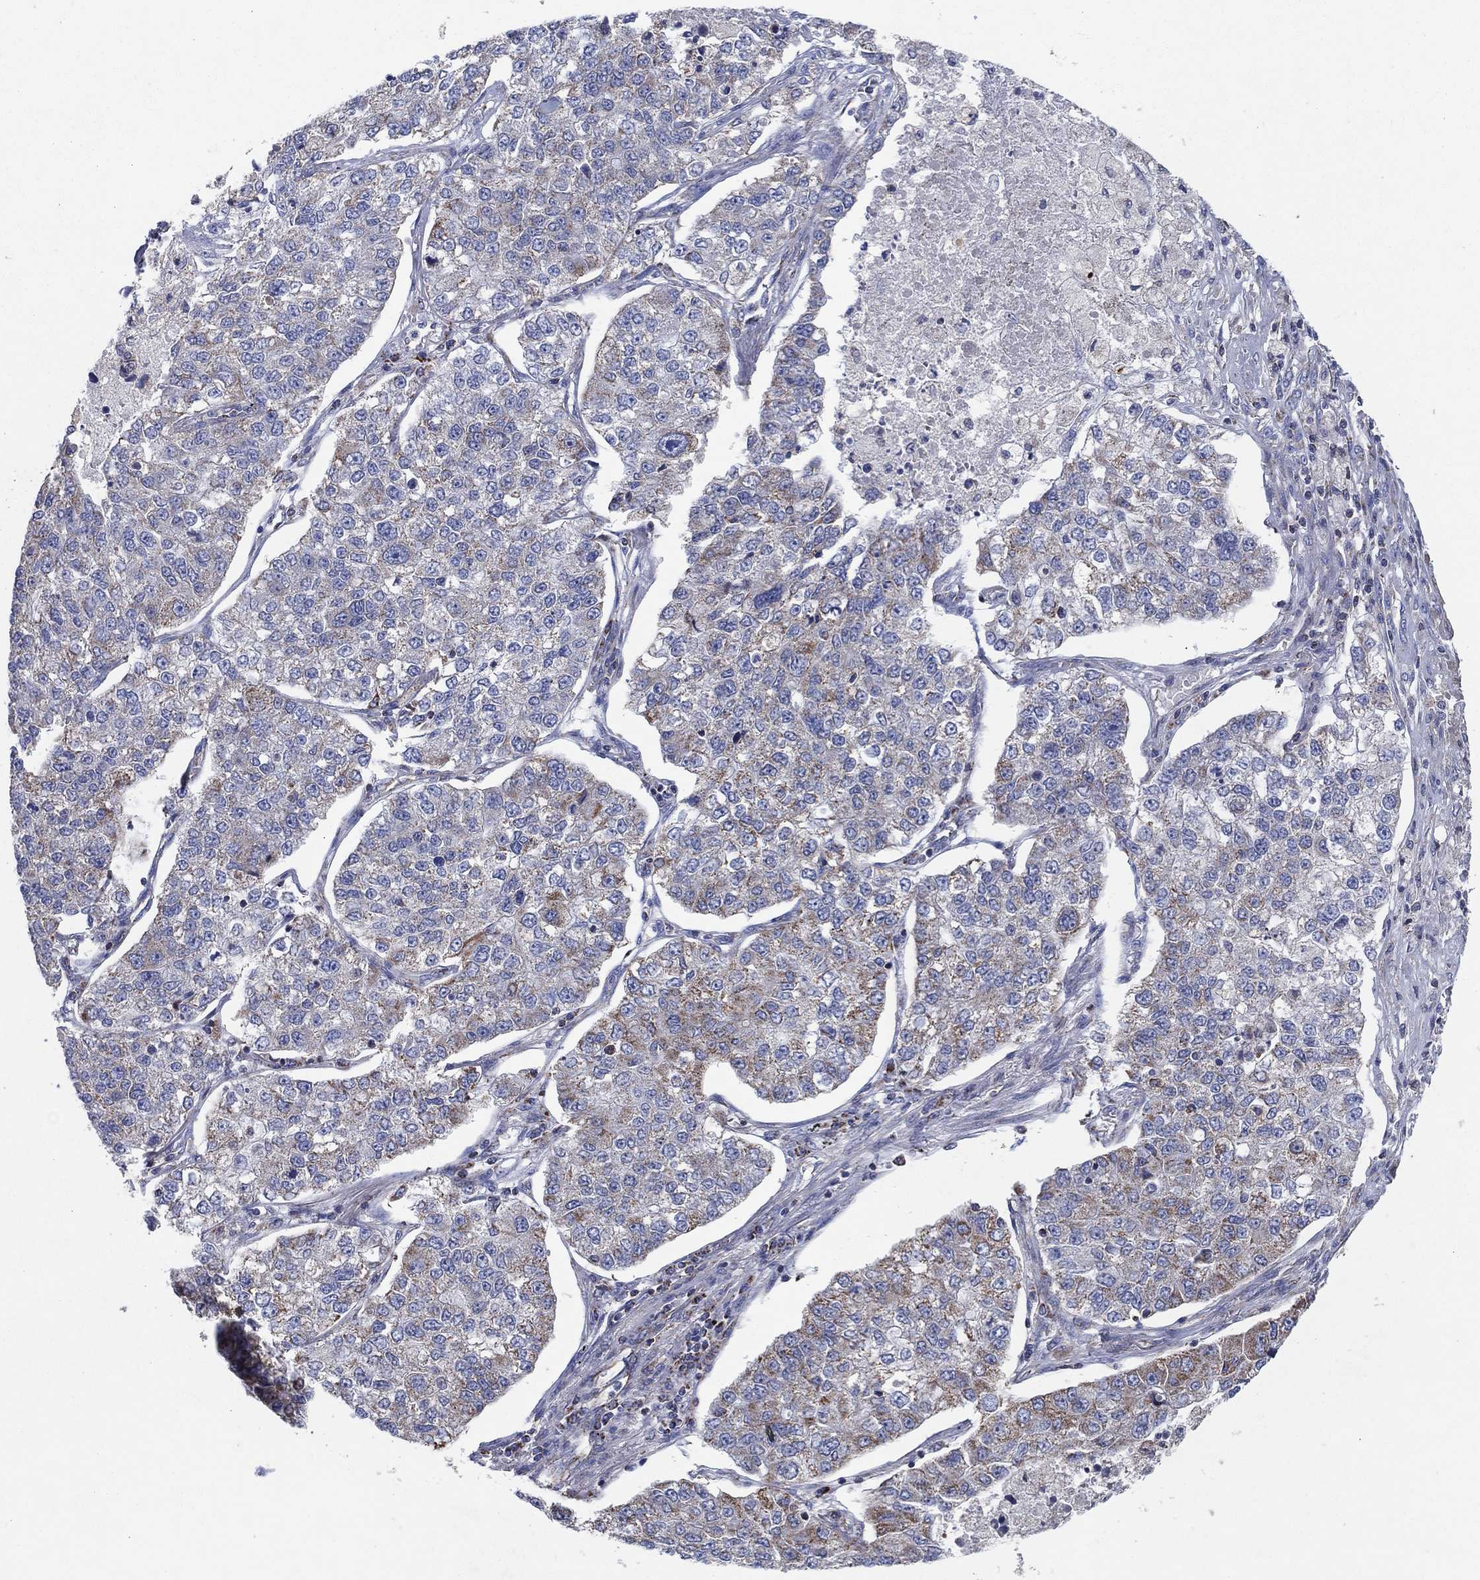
{"staining": {"intensity": "moderate", "quantity": "<25%", "location": "cytoplasmic/membranous"}, "tissue": "lung cancer", "cell_type": "Tumor cells", "image_type": "cancer", "snomed": [{"axis": "morphology", "description": "Adenocarcinoma, NOS"}, {"axis": "topography", "description": "Lung"}], "caption": "Immunohistochemistry (DAB) staining of adenocarcinoma (lung) reveals moderate cytoplasmic/membranous protein staining in approximately <25% of tumor cells.", "gene": "C9orf85", "patient": {"sex": "male", "age": 49}}